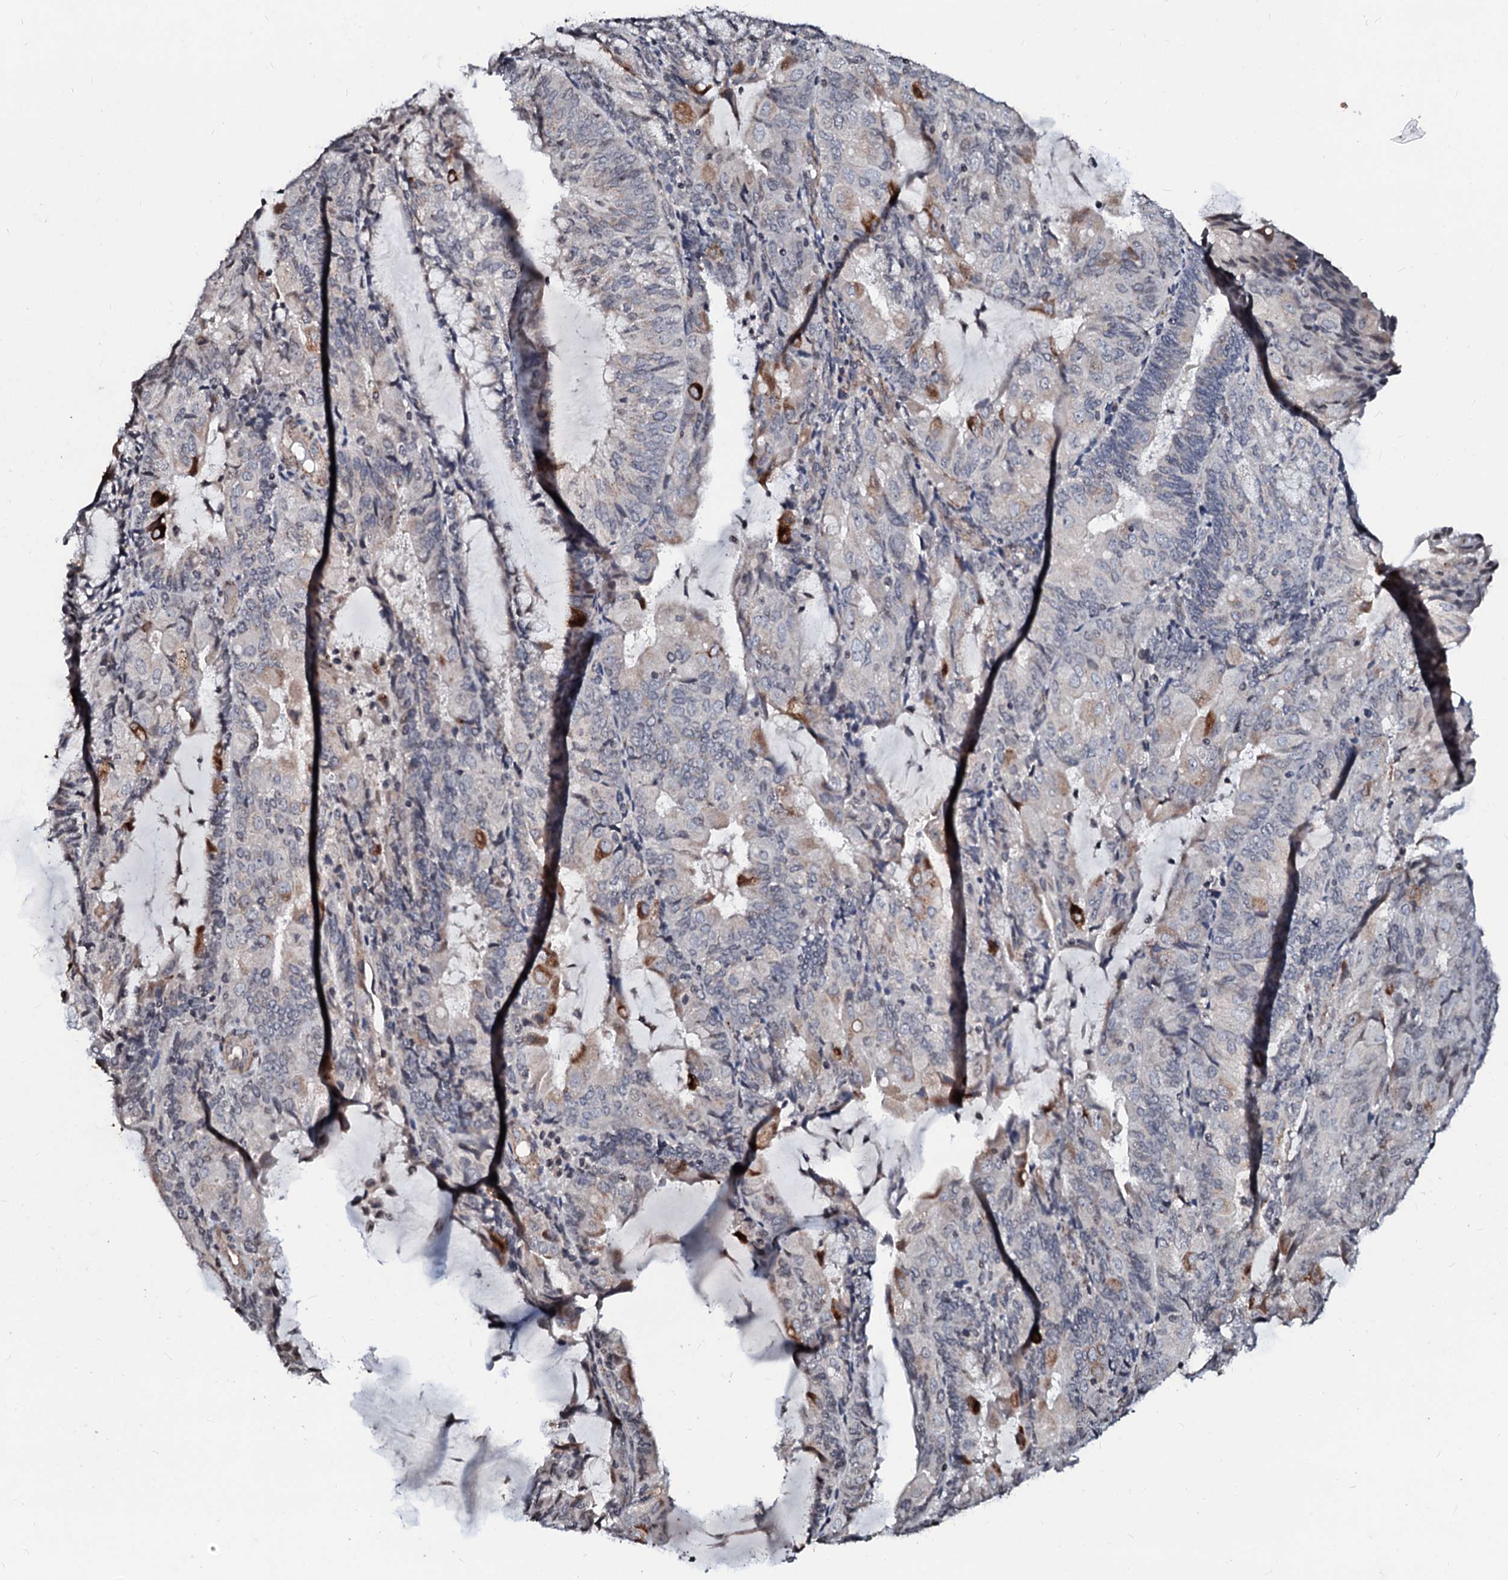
{"staining": {"intensity": "negative", "quantity": "none", "location": "none"}, "tissue": "endometrial cancer", "cell_type": "Tumor cells", "image_type": "cancer", "snomed": [{"axis": "morphology", "description": "Adenocarcinoma, NOS"}, {"axis": "topography", "description": "Endometrium"}], "caption": "Tumor cells show no significant protein expression in endometrial cancer.", "gene": "LSM11", "patient": {"sex": "female", "age": 81}}